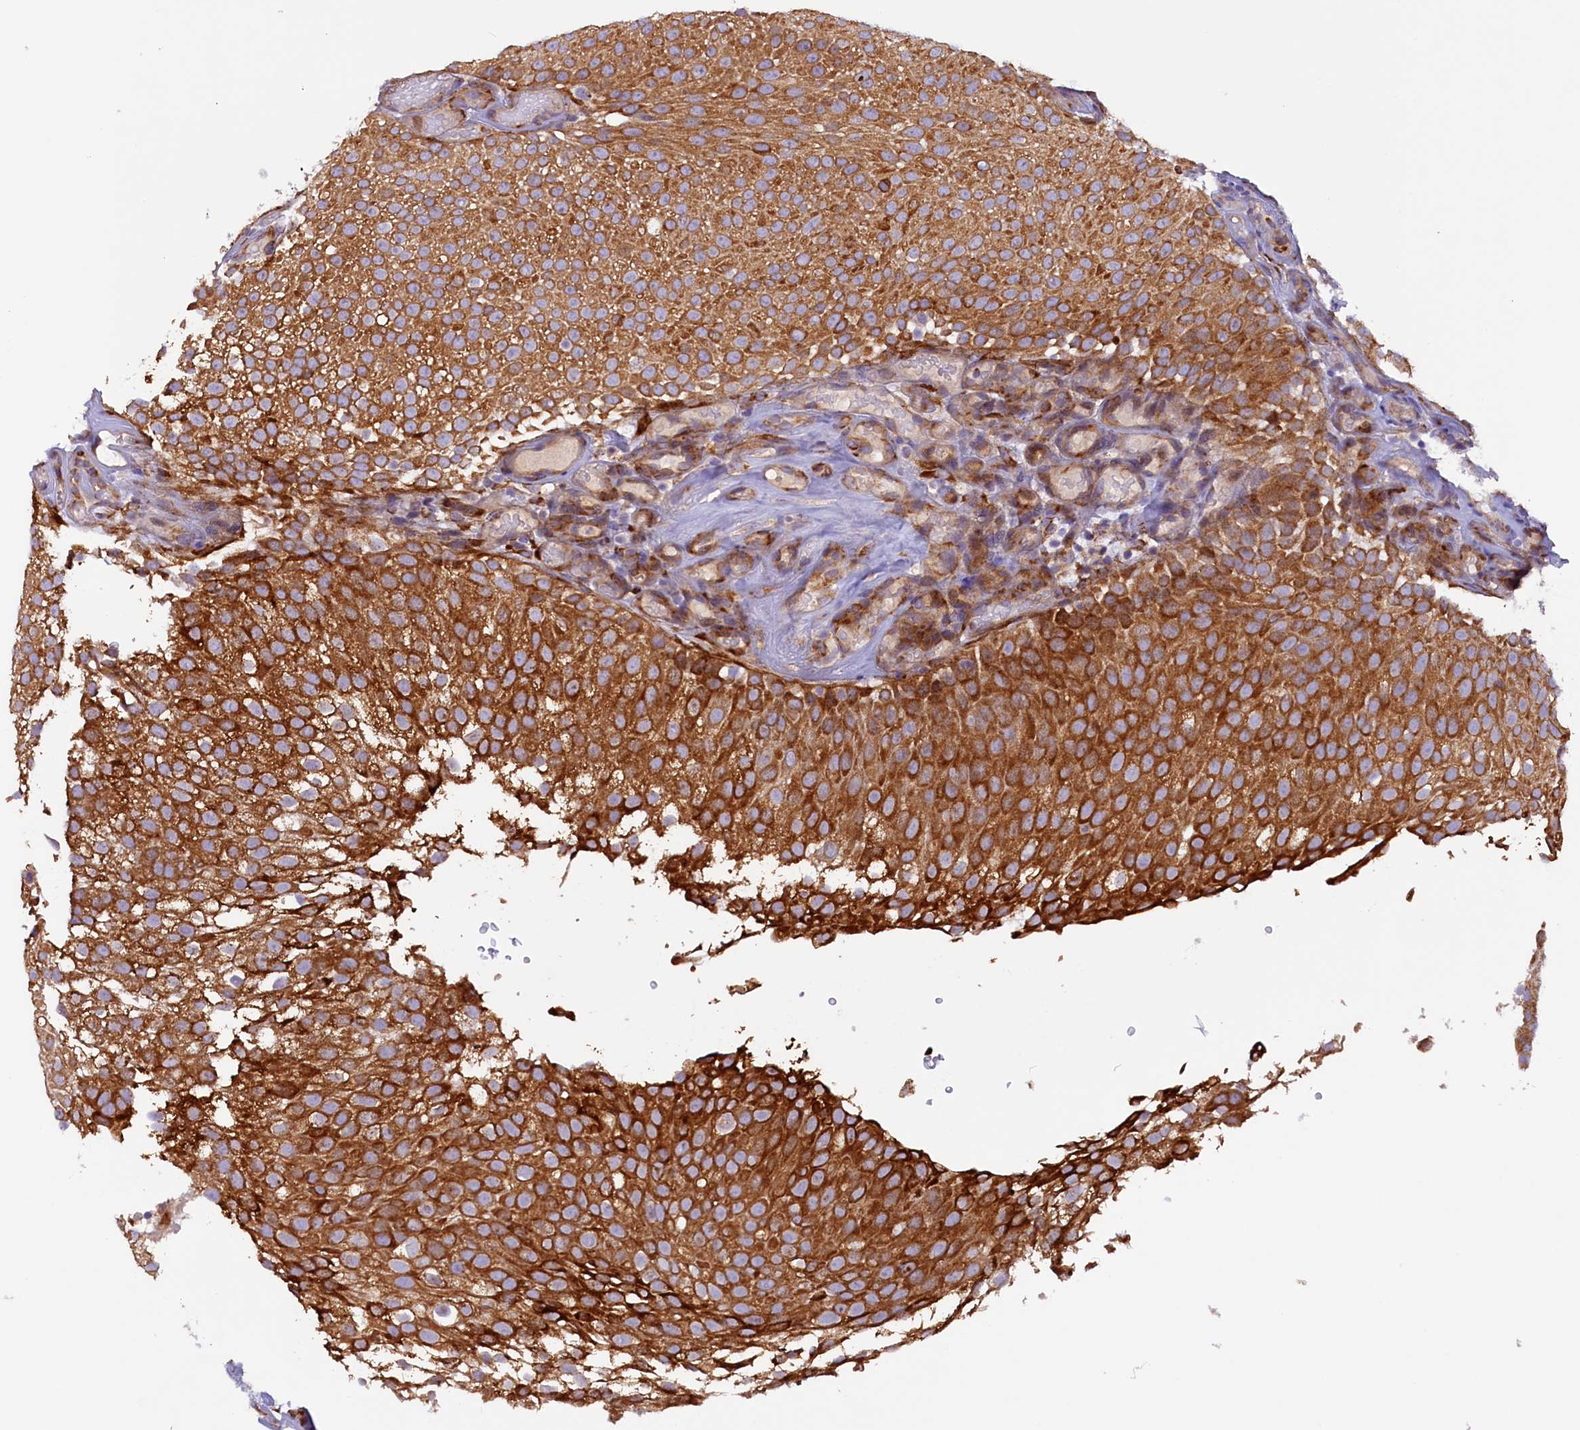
{"staining": {"intensity": "strong", "quantity": ">75%", "location": "cytoplasmic/membranous"}, "tissue": "urothelial cancer", "cell_type": "Tumor cells", "image_type": "cancer", "snomed": [{"axis": "morphology", "description": "Urothelial carcinoma, Low grade"}, {"axis": "topography", "description": "Urinary bladder"}], "caption": "DAB (3,3'-diaminobenzidine) immunohistochemical staining of low-grade urothelial carcinoma exhibits strong cytoplasmic/membranous protein positivity in approximately >75% of tumor cells.", "gene": "SSC5D", "patient": {"sex": "male", "age": 78}}